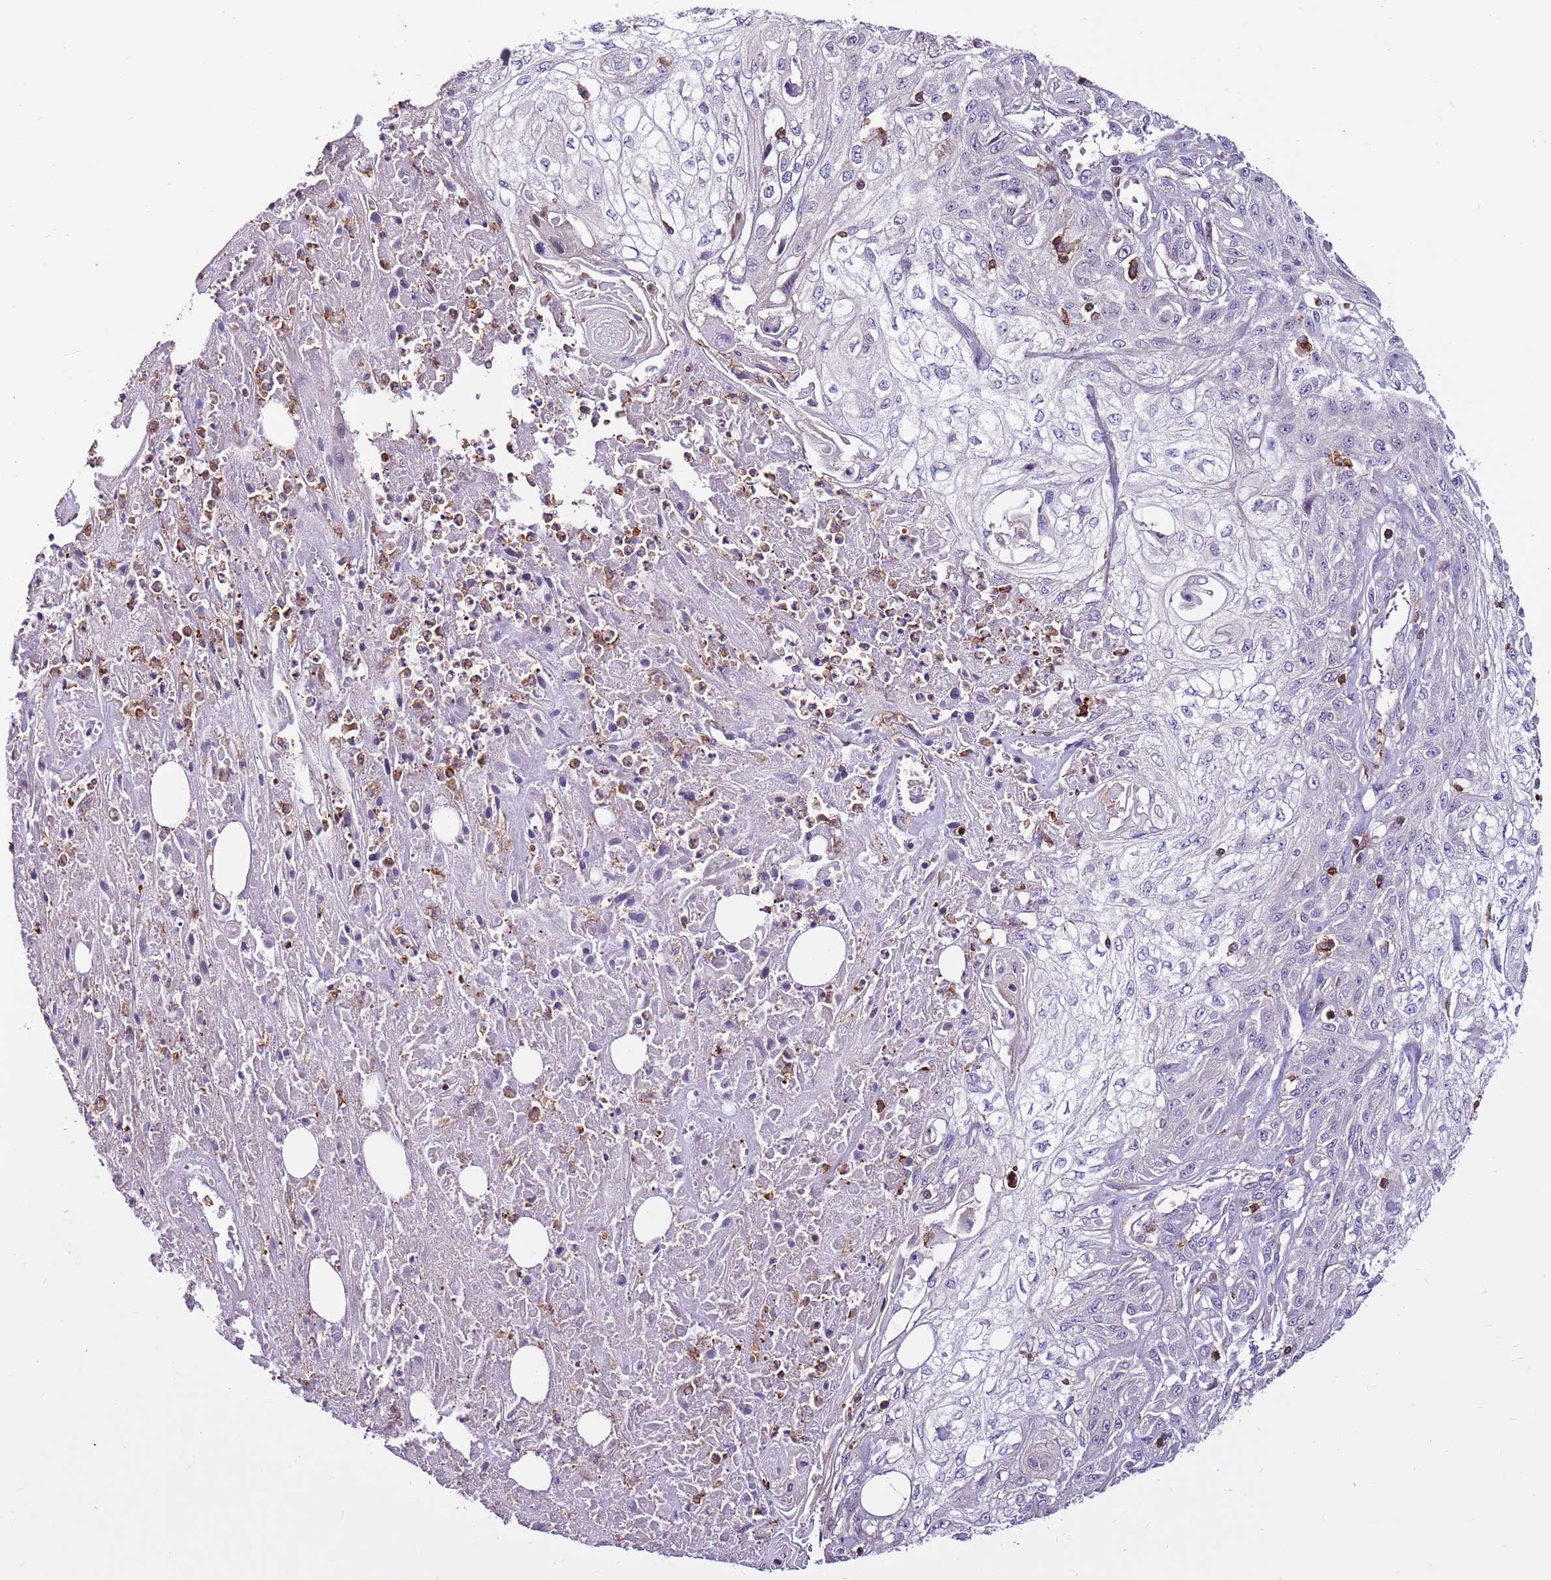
{"staining": {"intensity": "negative", "quantity": "none", "location": "none"}, "tissue": "skin cancer", "cell_type": "Tumor cells", "image_type": "cancer", "snomed": [{"axis": "morphology", "description": "Squamous cell carcinoma, NOS"}, {"axis": "morphology", "description": "Squamous cell carcinoma, metastatic, NOS"}, {"axis": "topography", "description": "Skin"}, {"axis": "topography", "description": "Lymph node"}], "caption": "This image is of metastatic squamous cell carcinoma (skin) stained with IHC to label a protein in brown with the nuclei are counter-stained blue. There is no positivity in tumor cells.", "gene": "ZSWIM1", "patient": {"sex": "male", "age": 75}}